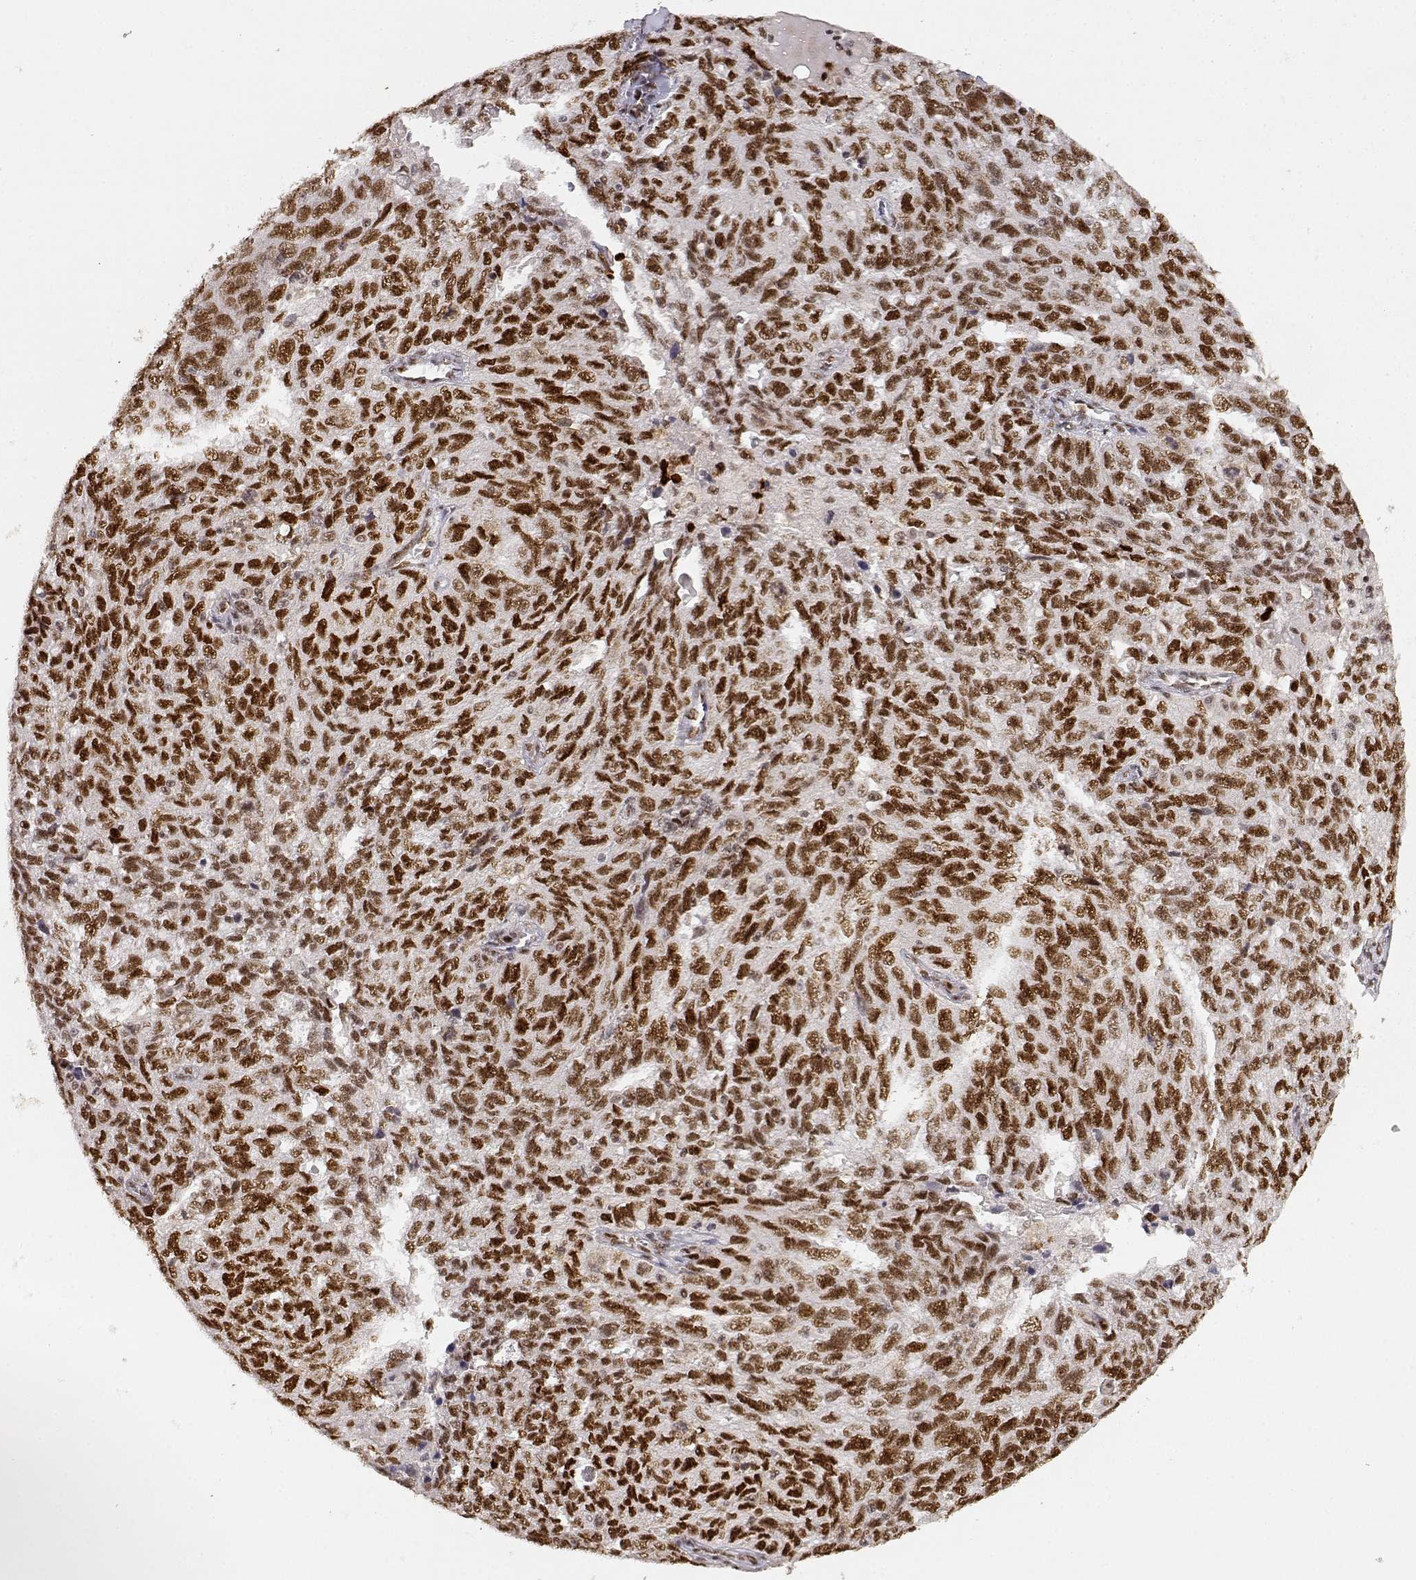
{"staining": {"intensity": "strong", "quantity": ">75%", "location": "nuclear"}, "tissue": "ovarian cancer", "cell_type": "Tumor cells", "image_type": "cancer", "snomed": [{"axis": "morphology", "description": "Cystadenocarcinoma, serous, NOS"}, {"axis": "topography", "description": "Ovary"}], "caption": "The immunohistochemical stain labels strong nuclear positivity in tumor cells of ovarian cancer (serous cystadenocarcinoma) tissue.", "gene": "RSF1", "patient": {"sex": "female", "age": 71}}